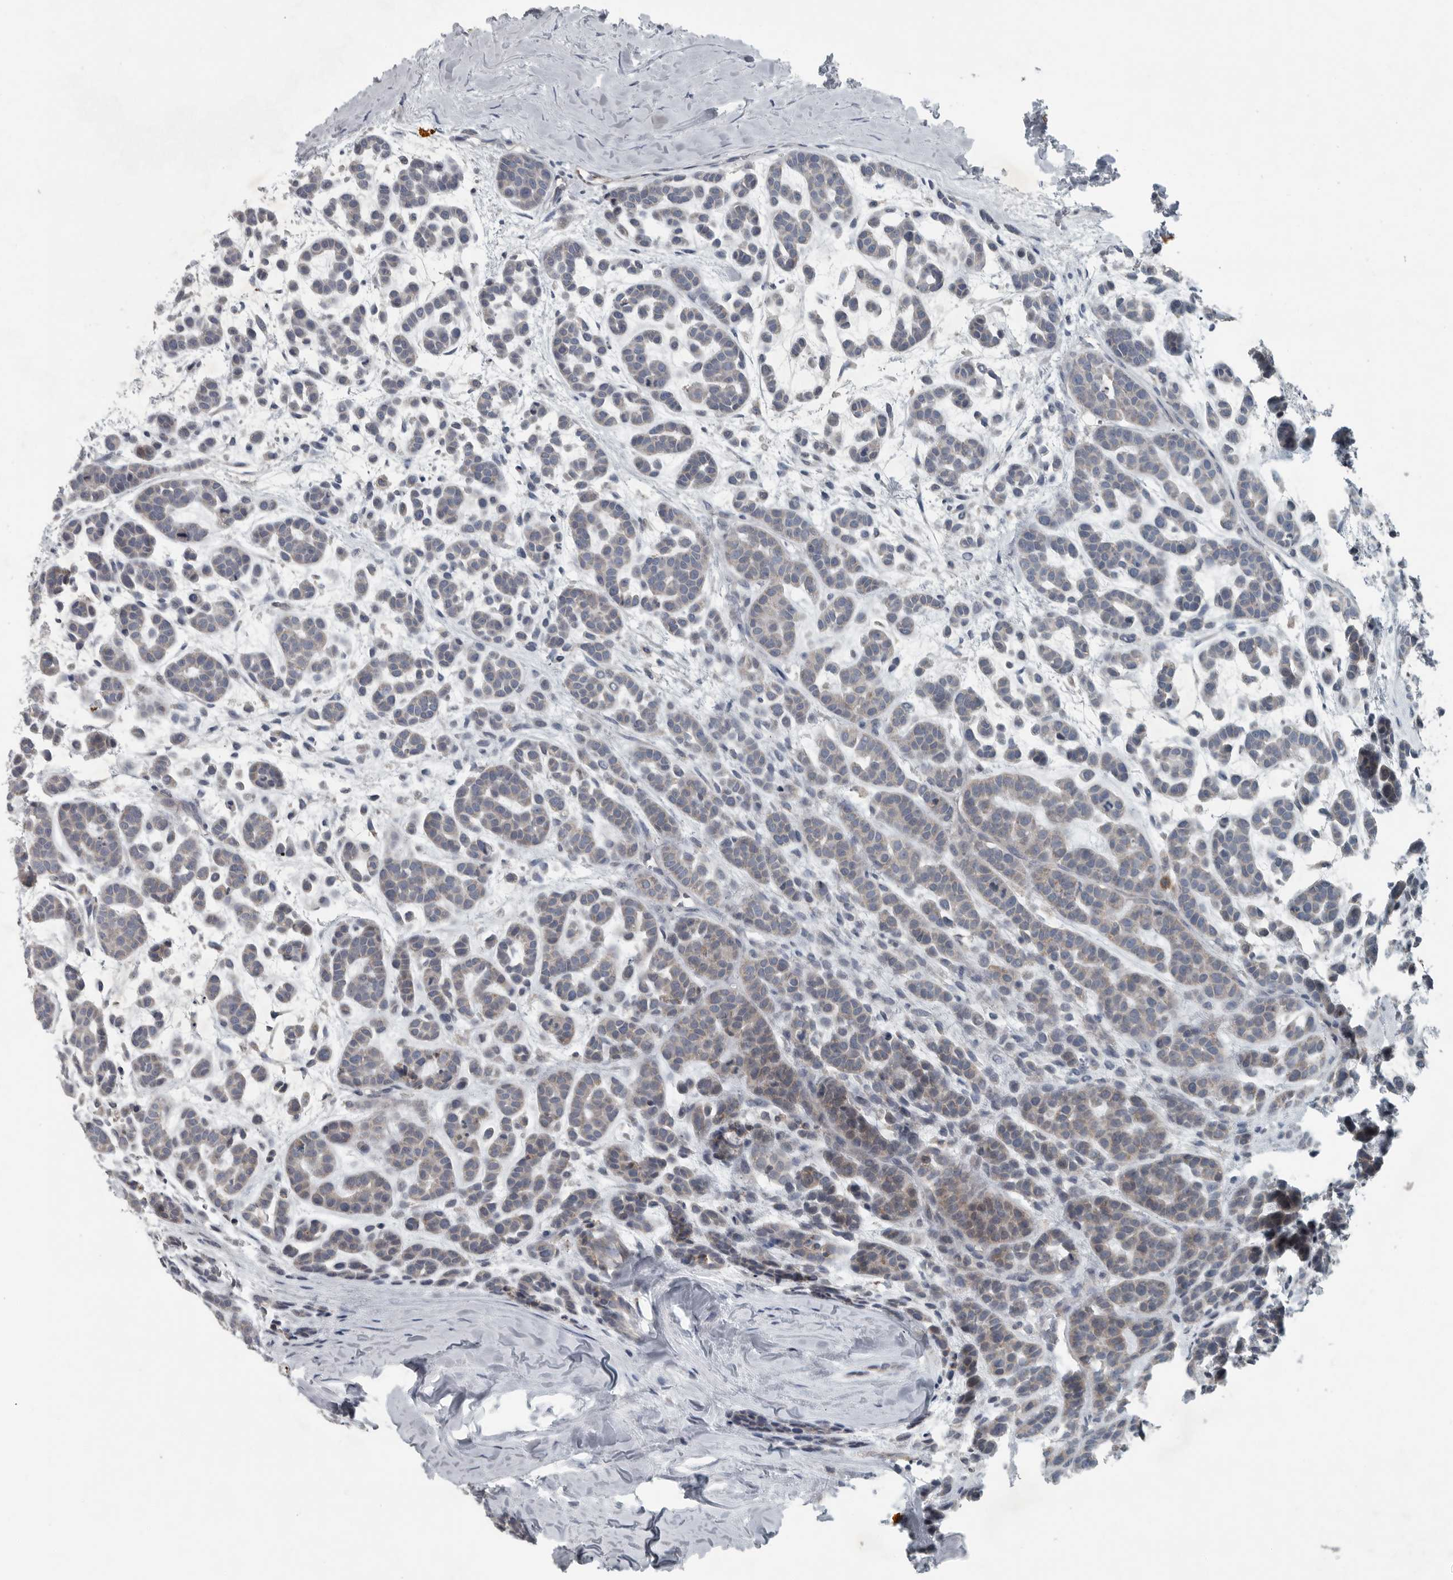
{"staining": {"intensity": "weak", "quantity": "<25%", "location": "cytoplasmic/membranous"}, "tissue": "head and neck cancer", "cell_type": "Tumor cells", "image_type": "cancer", "snomed": [{"axis": "morphology", "description": "Adenocarcinoma, NOS"}, {"axis": "morphology", "description": "Adenoma, NOS"}, {"axis": "topography", "description": "Head-Neck"}], "caption": "High magnification brightfield microscopy of head and neck adenocarcinoma stained with DAB (brown) and counterstained with hematoxylin (blue): tumor cells show no significant staining.", "gene": "MPP3", "patient": {"sex": "female", "age": 55}}